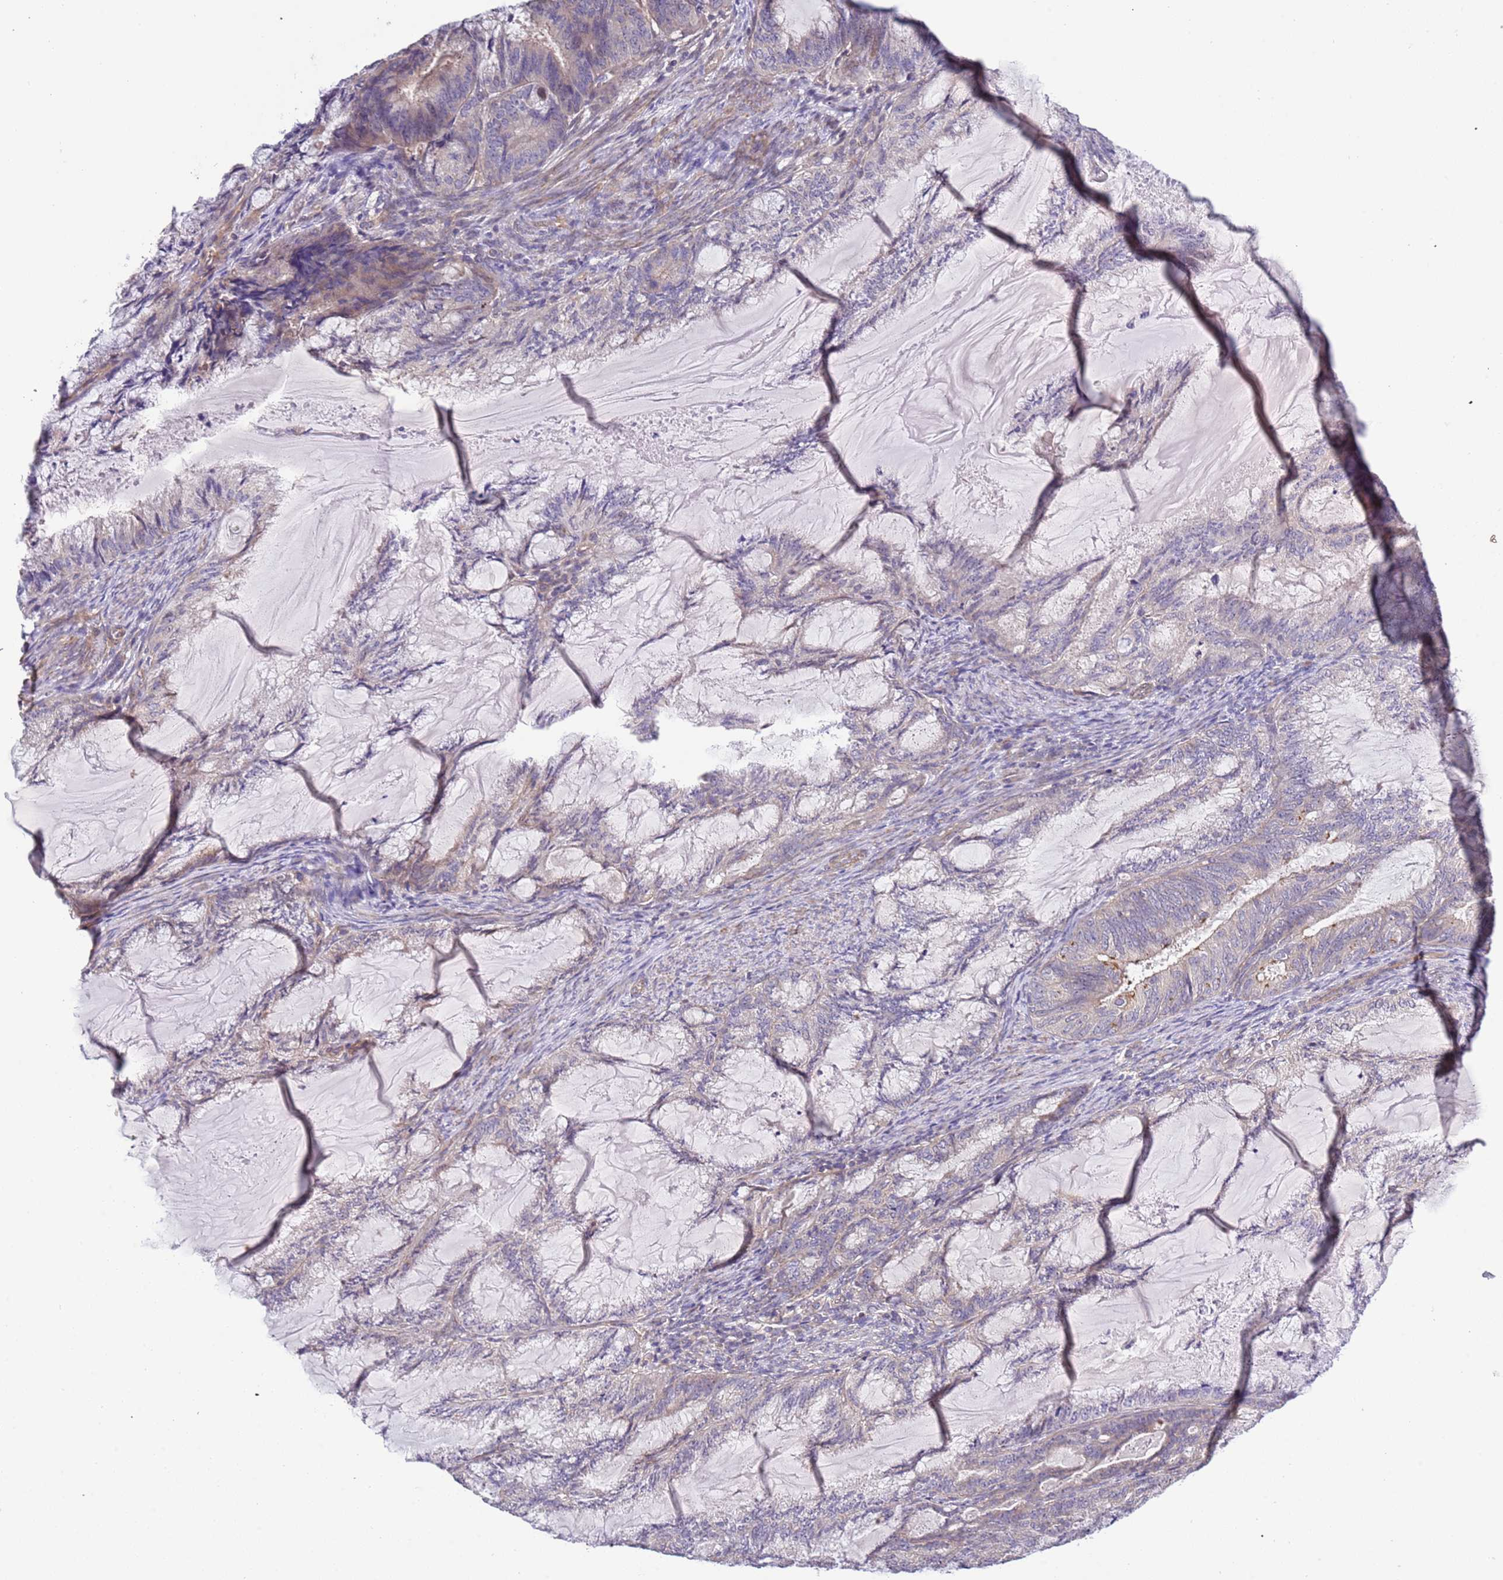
{"staining": {"intensity": "negative", "quantity": "none", "location": "none"}, "tissue": "endometrial cancer", "cell_type": "Tumor cells", "image_type": "cancer", "snomed": [{"axis": "morphology", "description": "Adenocarcinoma, NOS"}, {"axis": "topography", "description": "Endometrium"}], "caption": "Image shows no significant protein expression in tumor cells of endometrial cancer (adenocarcinoma).", "gene": "LAMB4", "patient": {"sex": "female", "age": 86}}